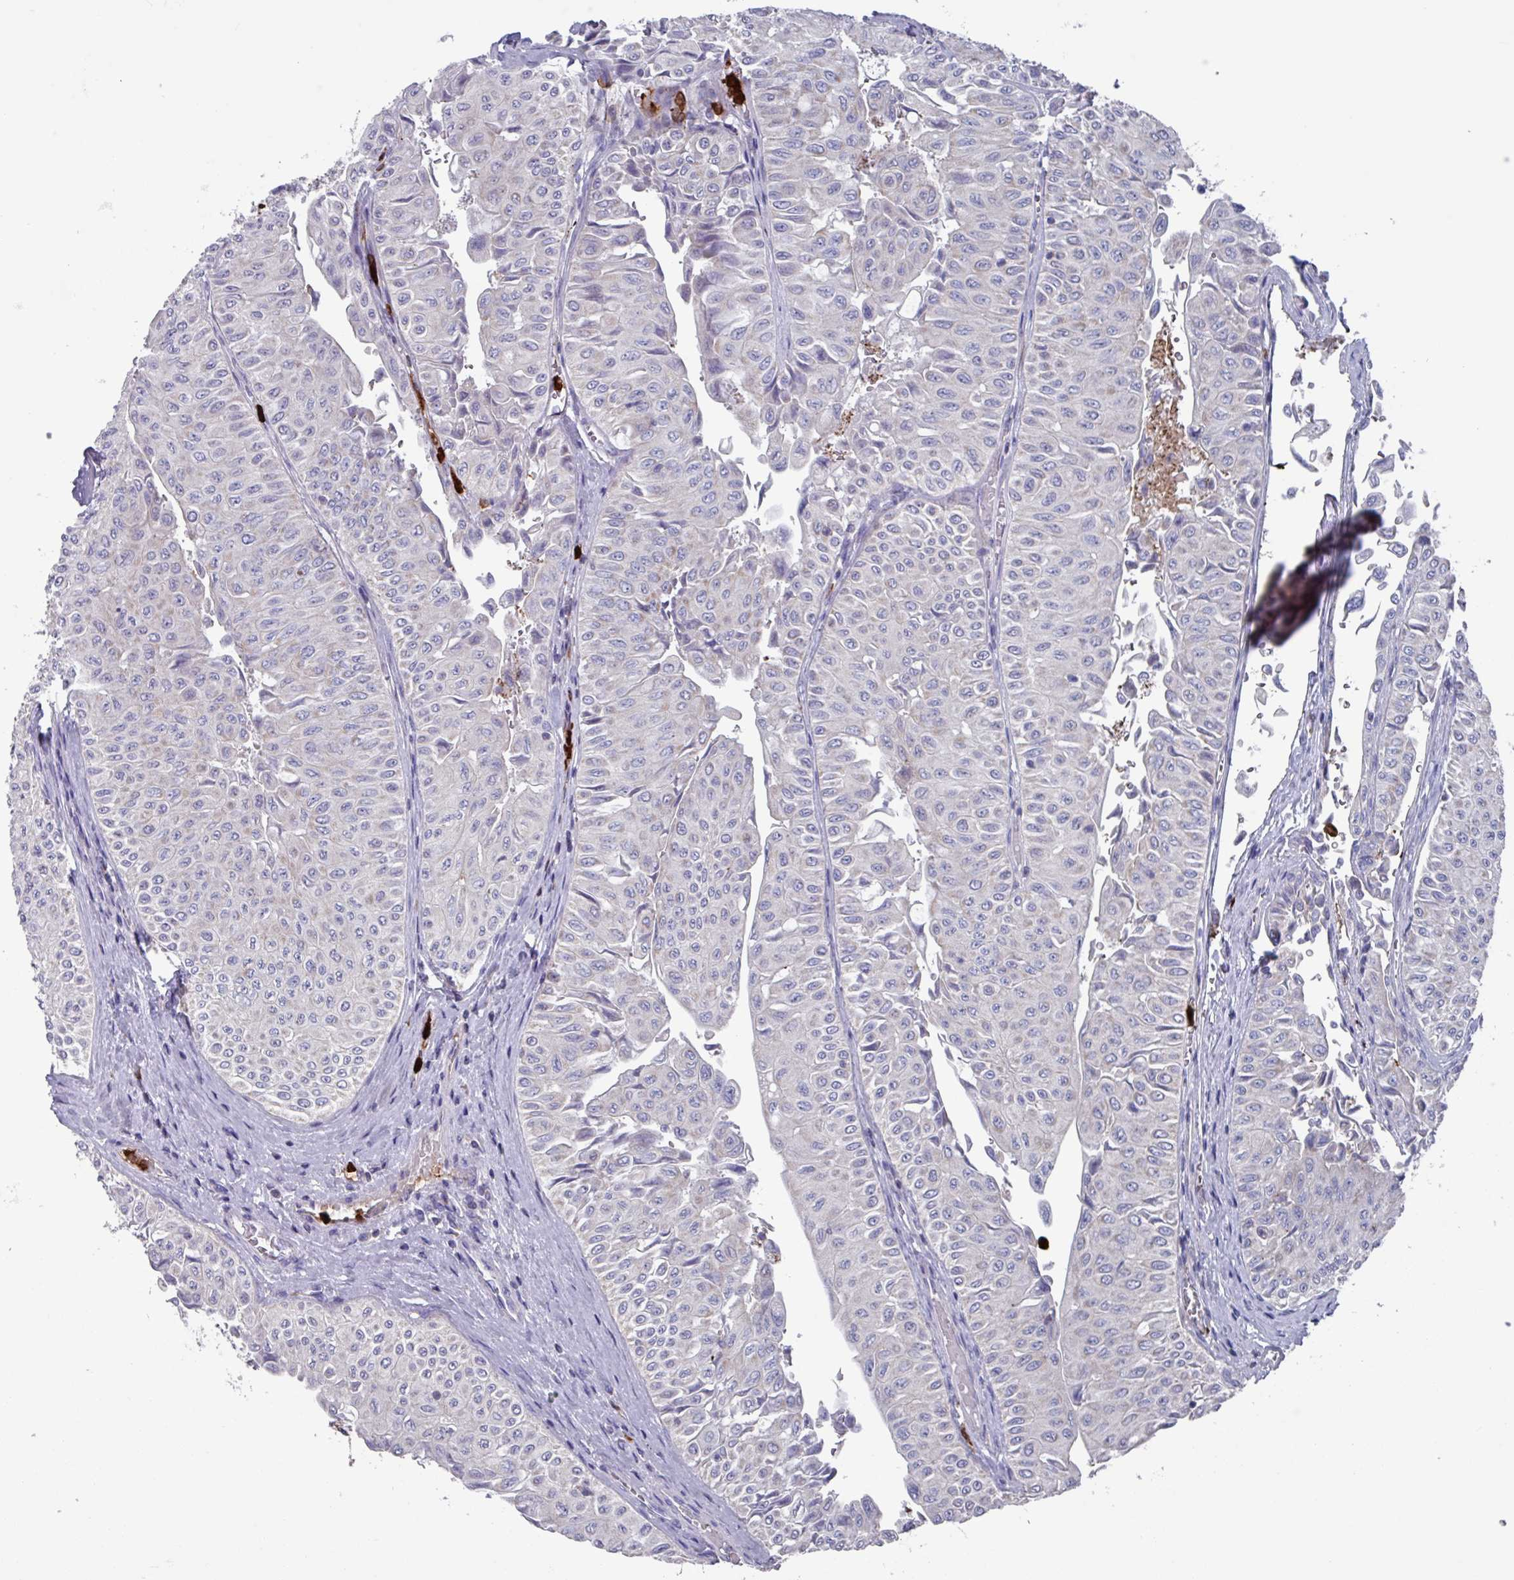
{"staining": {"intensity": "weak", "quantity": "25%-75%", "location": "cytoplasmic/membranous"}, "tissue": "urothelial cancer", "cell_type": "Tumor cells", "image_type": "cancer", "snomed": [{"axis": "morphology", "description": "Urothelial carcinoma, NOS"}, {"axis": "topography", "description": "Urinary bladder"}], "caption": "Protein analysis of transitional cell carcinoma tissue shows weak cytoplasmic/membranous staining in about 25%-75% of tumor cells.", "gene": "UQCC2", "patient": {"sex": "male", "age": 59}}